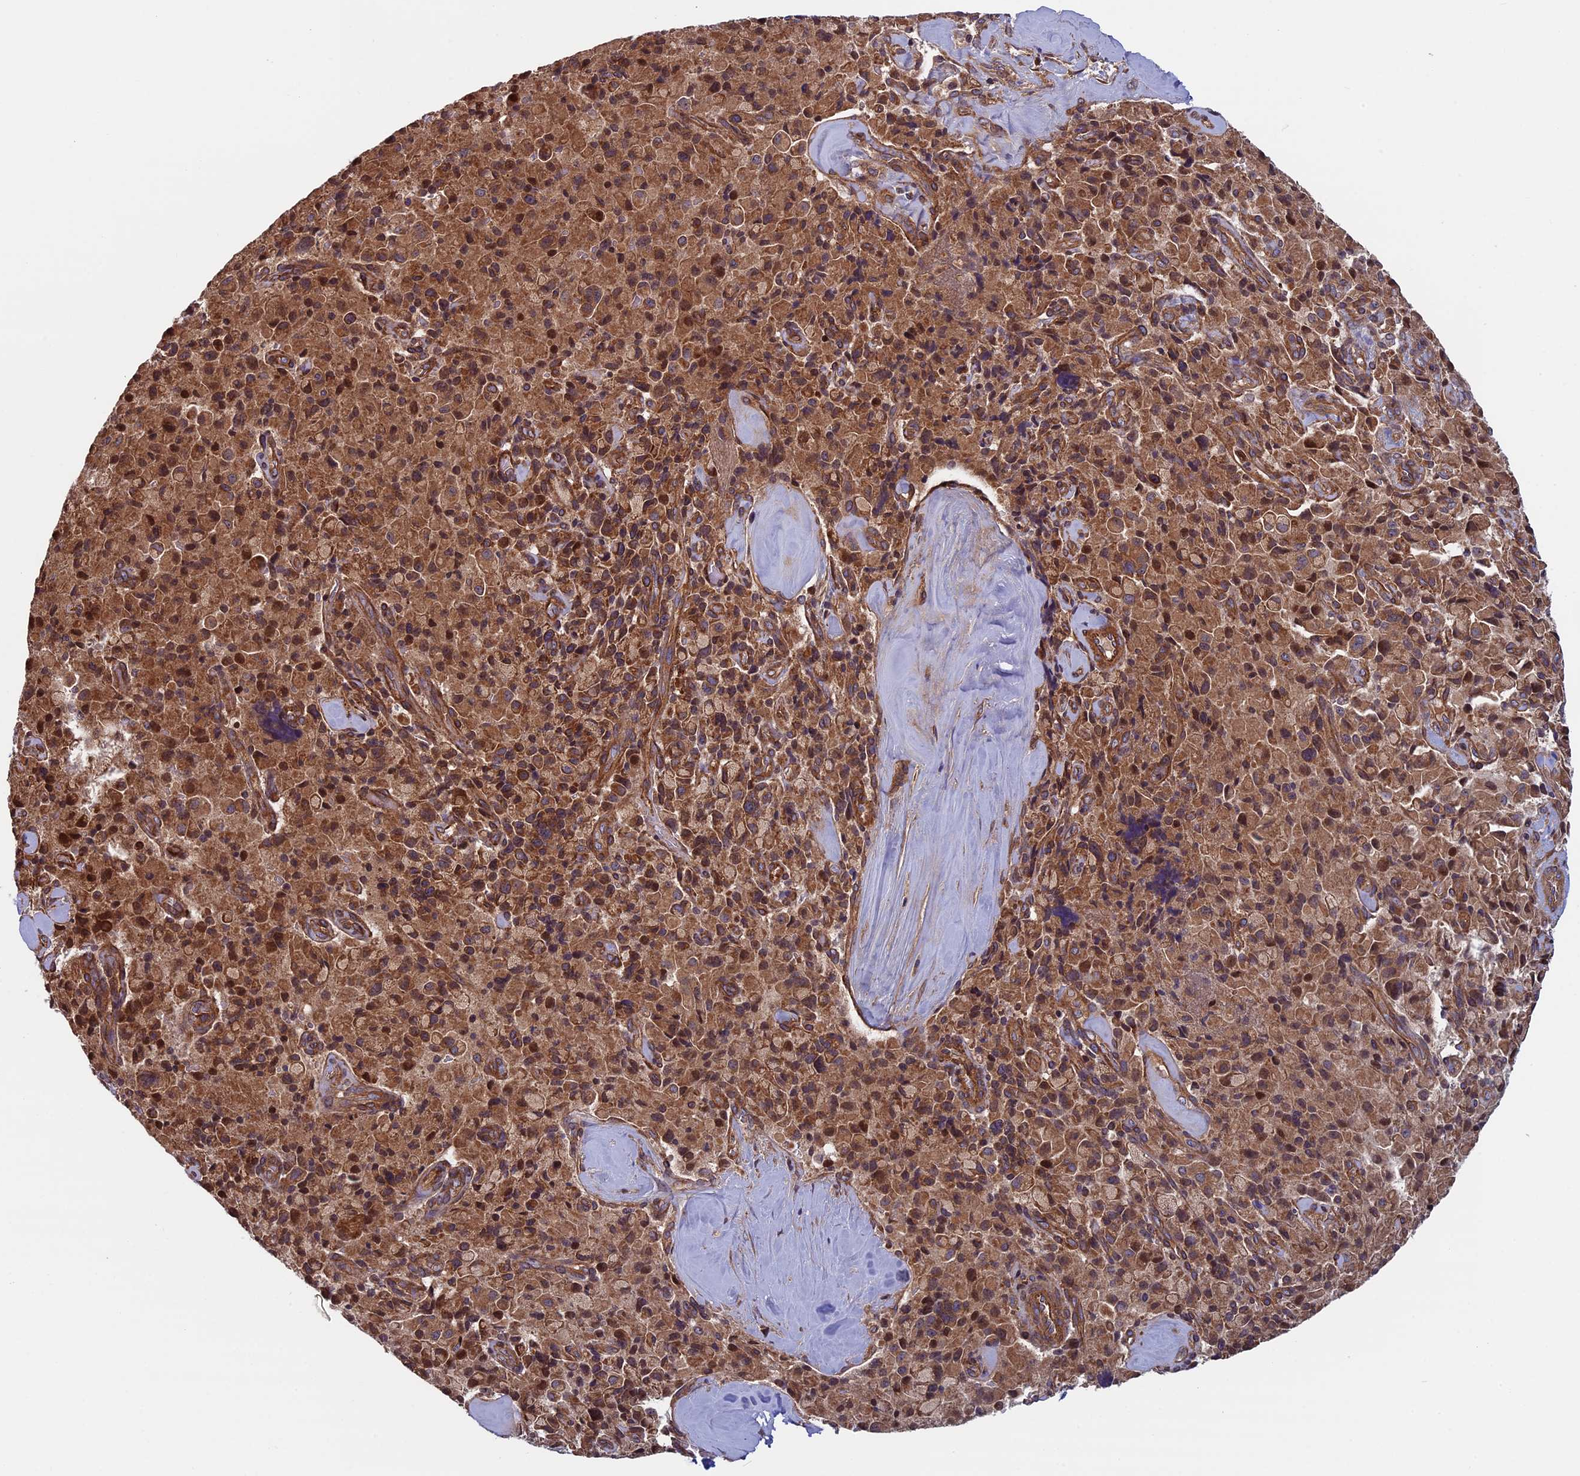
{"staining": {"intensity": "moderate", "quantity": ">75%", "location": "cytoplasmic/membranous"}, "tissue": "pancreatic cancer", "cell_type": "Tumor cells", "image_type": "cancer", "snomed": [{"axis": "morphology", "description": "Adenocarcinoma, NOS"}, {"axis": "topography", "description": "Pancreas"}], "caption": "IHC (DAB) staining of adenocarcinoma (pancreatic) demonstrates moderate cytoplasmic/membranous protein positivity in approximately >75% of tumor cells.", "gene": "CCDC8", "patient": {"sex": "male", "age": 65}}